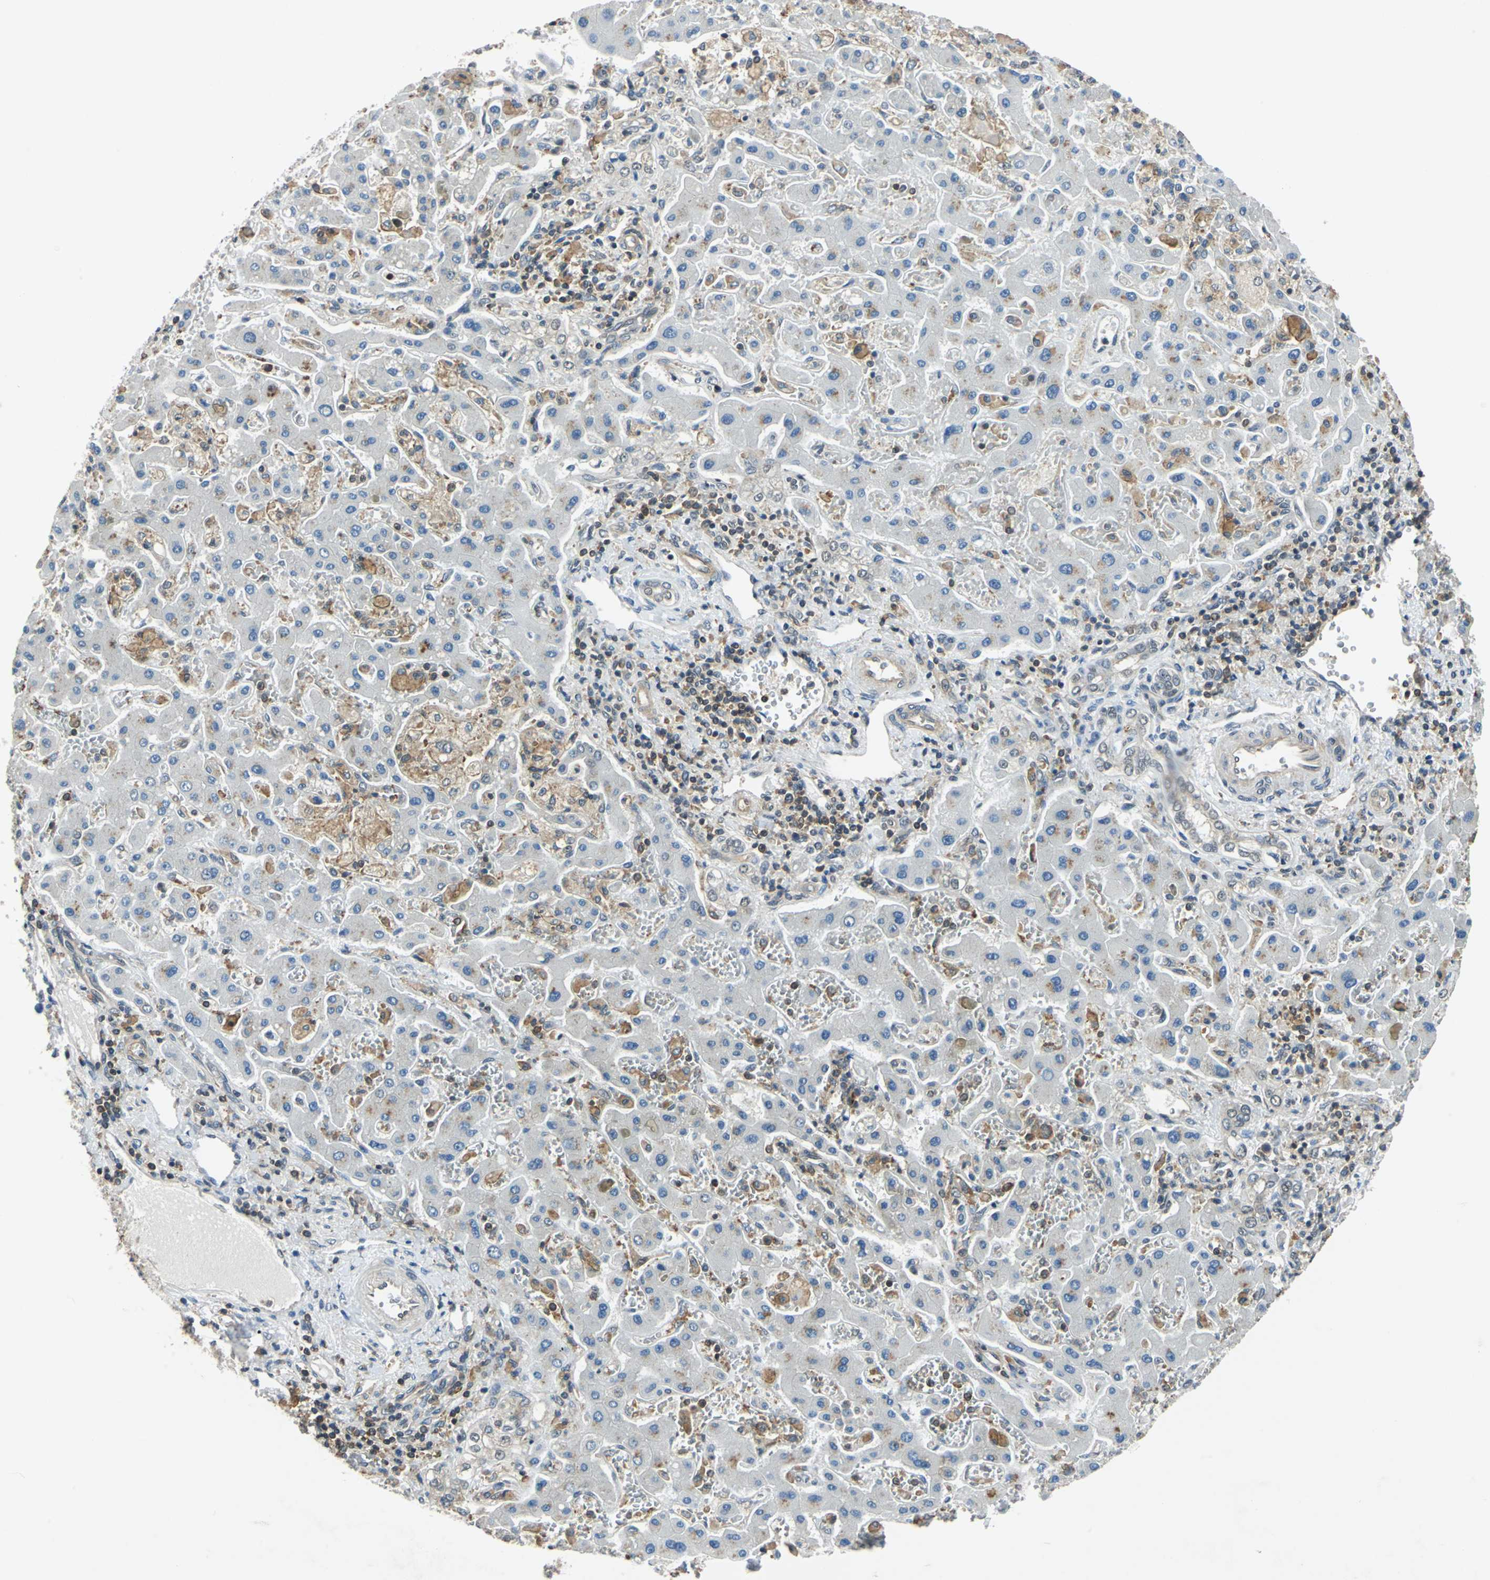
{"staining": {"intensity": "weak", "quantity": "25%-75%", "location": "cytoplasmic/membranous"}, "tissue": "liver cancer", "cell_type": "Tumor cells", "image_type": "cancer", "snomed": [{"axis": "morphology", "description": "Cholangiocarcinoma"}, {"axis": "topography", "description": "Liver"}], "caption": "Immunohistochemistry (IHC) micrograph of human liver cholangiocarcinoma stained for a protein (brown), which displays low levels of weak cytoplasmic/membranous expression in approximately 25%-75% of tumor cells.", "gene": "ARPC3", "patient": {"sex": "male", "age": 50}}